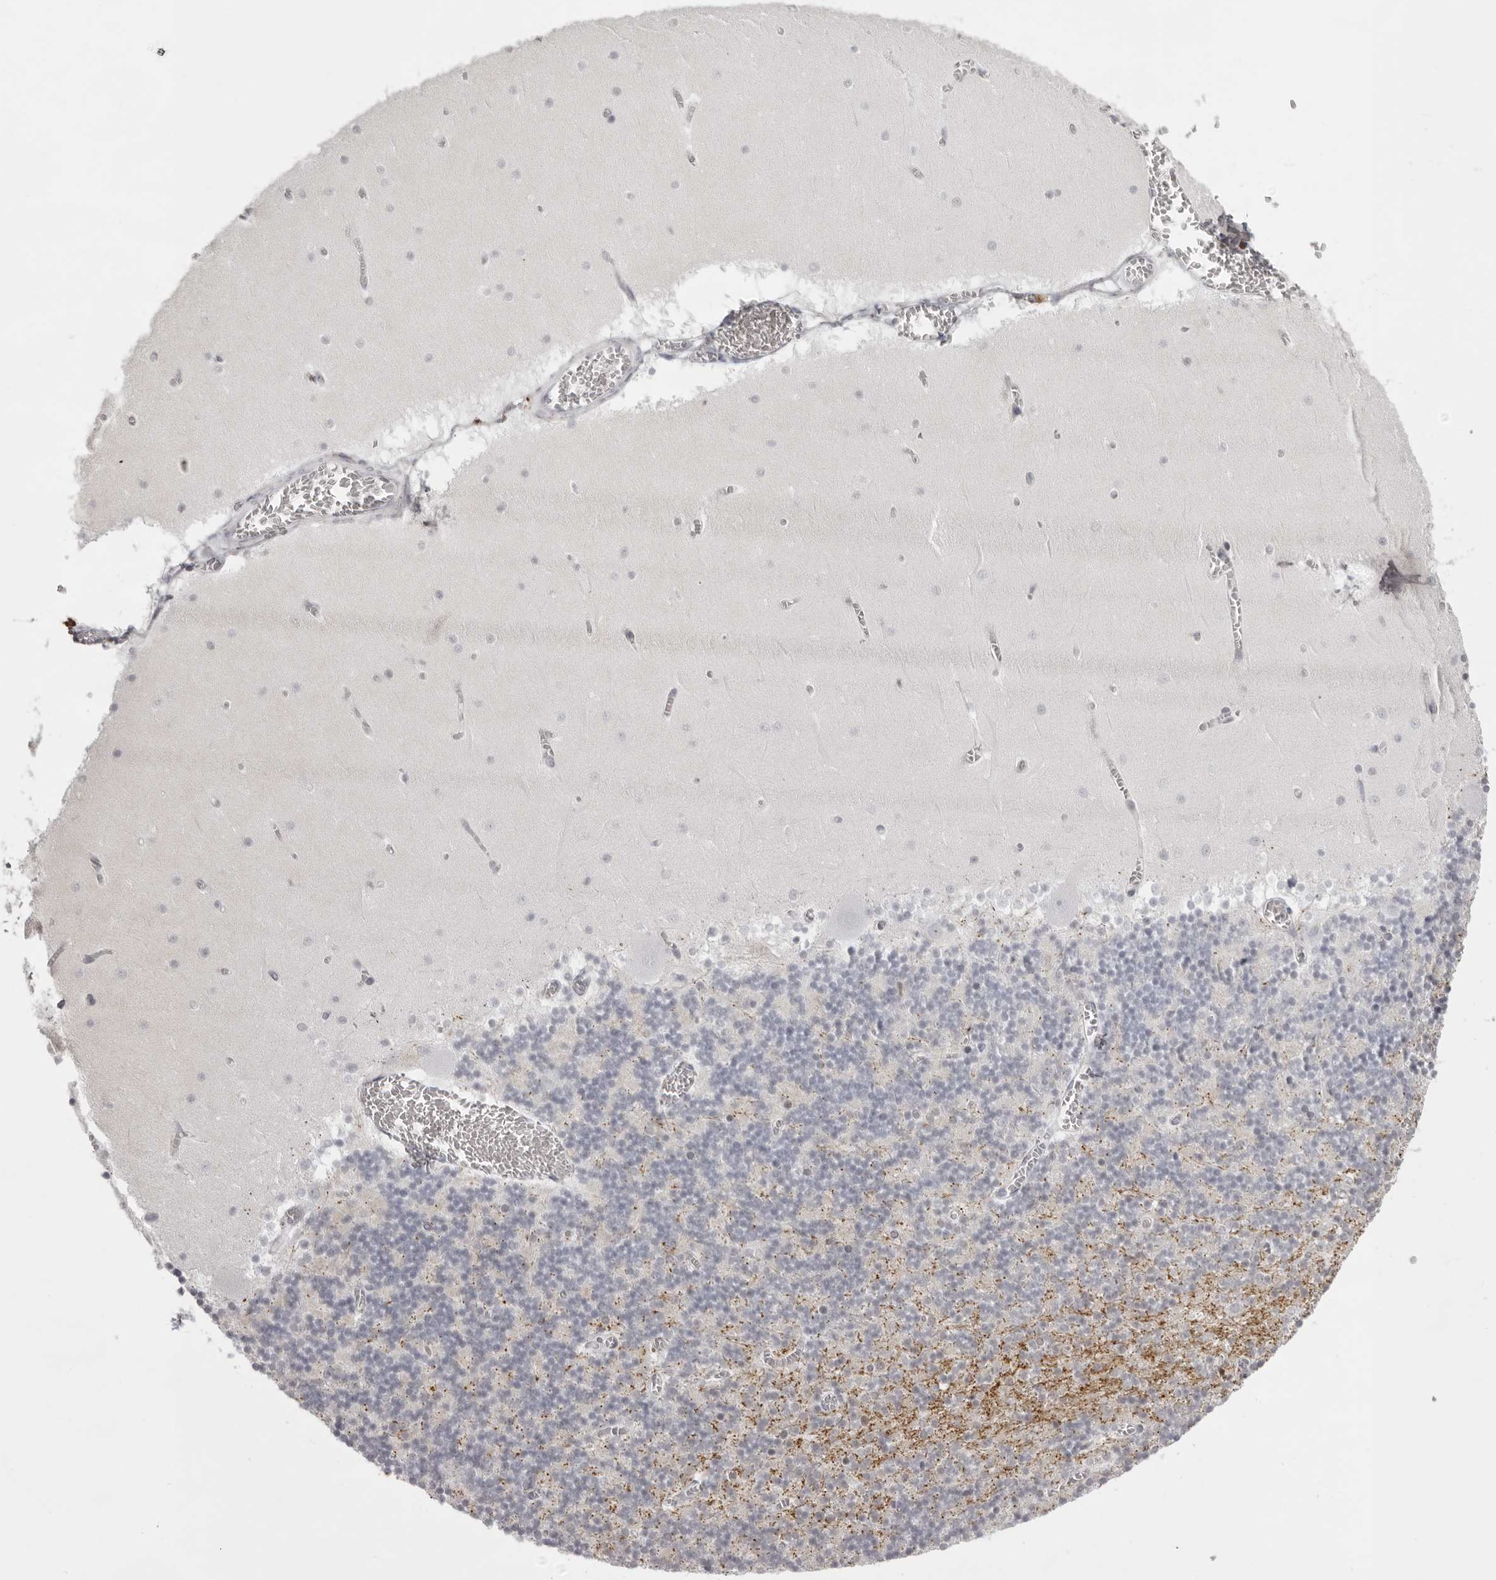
{"staining": {"intensity": "negative", "quantity": "none", "location": "none"}, "tissue": "cerebellum", "cell_type": "Cells in granular layer", "image_type": "normal", "snomed": [{"axis": "morphology", "description": "Normal tissue, NOS"}, {"axis": "topography", "description": "Cerebellum"}], "caption": "This histopathology image is of benign cerebellum stained with immunohistochemistry (IHC) to label a protein in brown with the nuclei are counter-stained blue. There is no staining in cells in granular layer. Brightfield microscopy of immunohistochemistry stained with DAB (3,3'-diaminobenzidine) (brown) and hematoxylin (blue), captured at high magnification.", "gene": "NUDT18", "patient": {"sex": "female", "age": 28}}